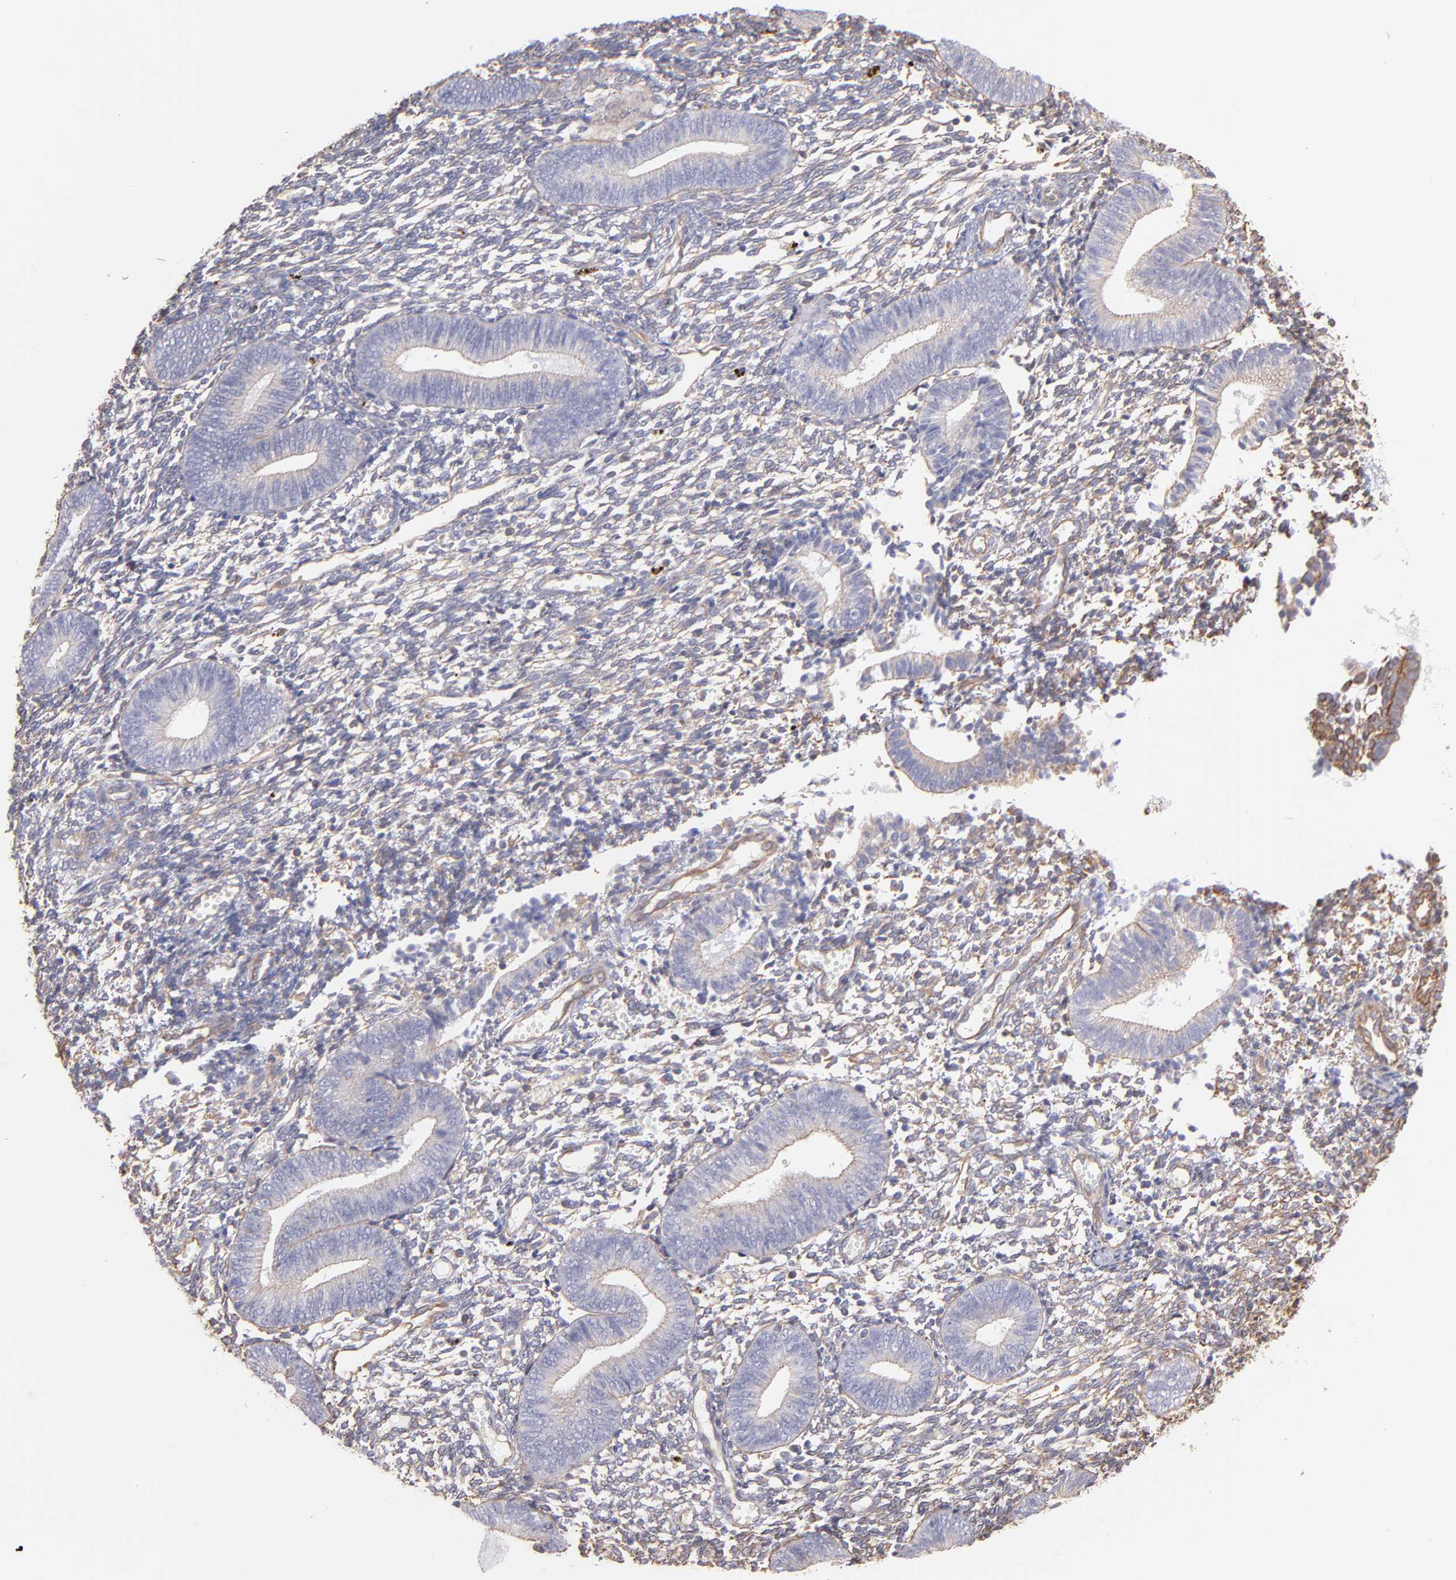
{"staining": {"intensity": "weak", "quantity": ">75%", "location": "cytoplasmic/membranous"}, "tissue": "endometrium", "cell_type": "Cells in endometrial stroma", "image_type": "normal", "snomed": [{"axis": "morphology", "description": "Normal tissue, NOS"}, {"axis": "topography", "description": "Uterus"}, {"axis": "topography", "description": "Endometrium"}], "caption": "A micrograph of endometrium stained for a protein displays weak cytoplasmic/membranous brown staining in cells in endometrial stroma. Nuclei are stained in blue.", "gene": "PLEC", "patient": {"sex": "female", "age": 33}}